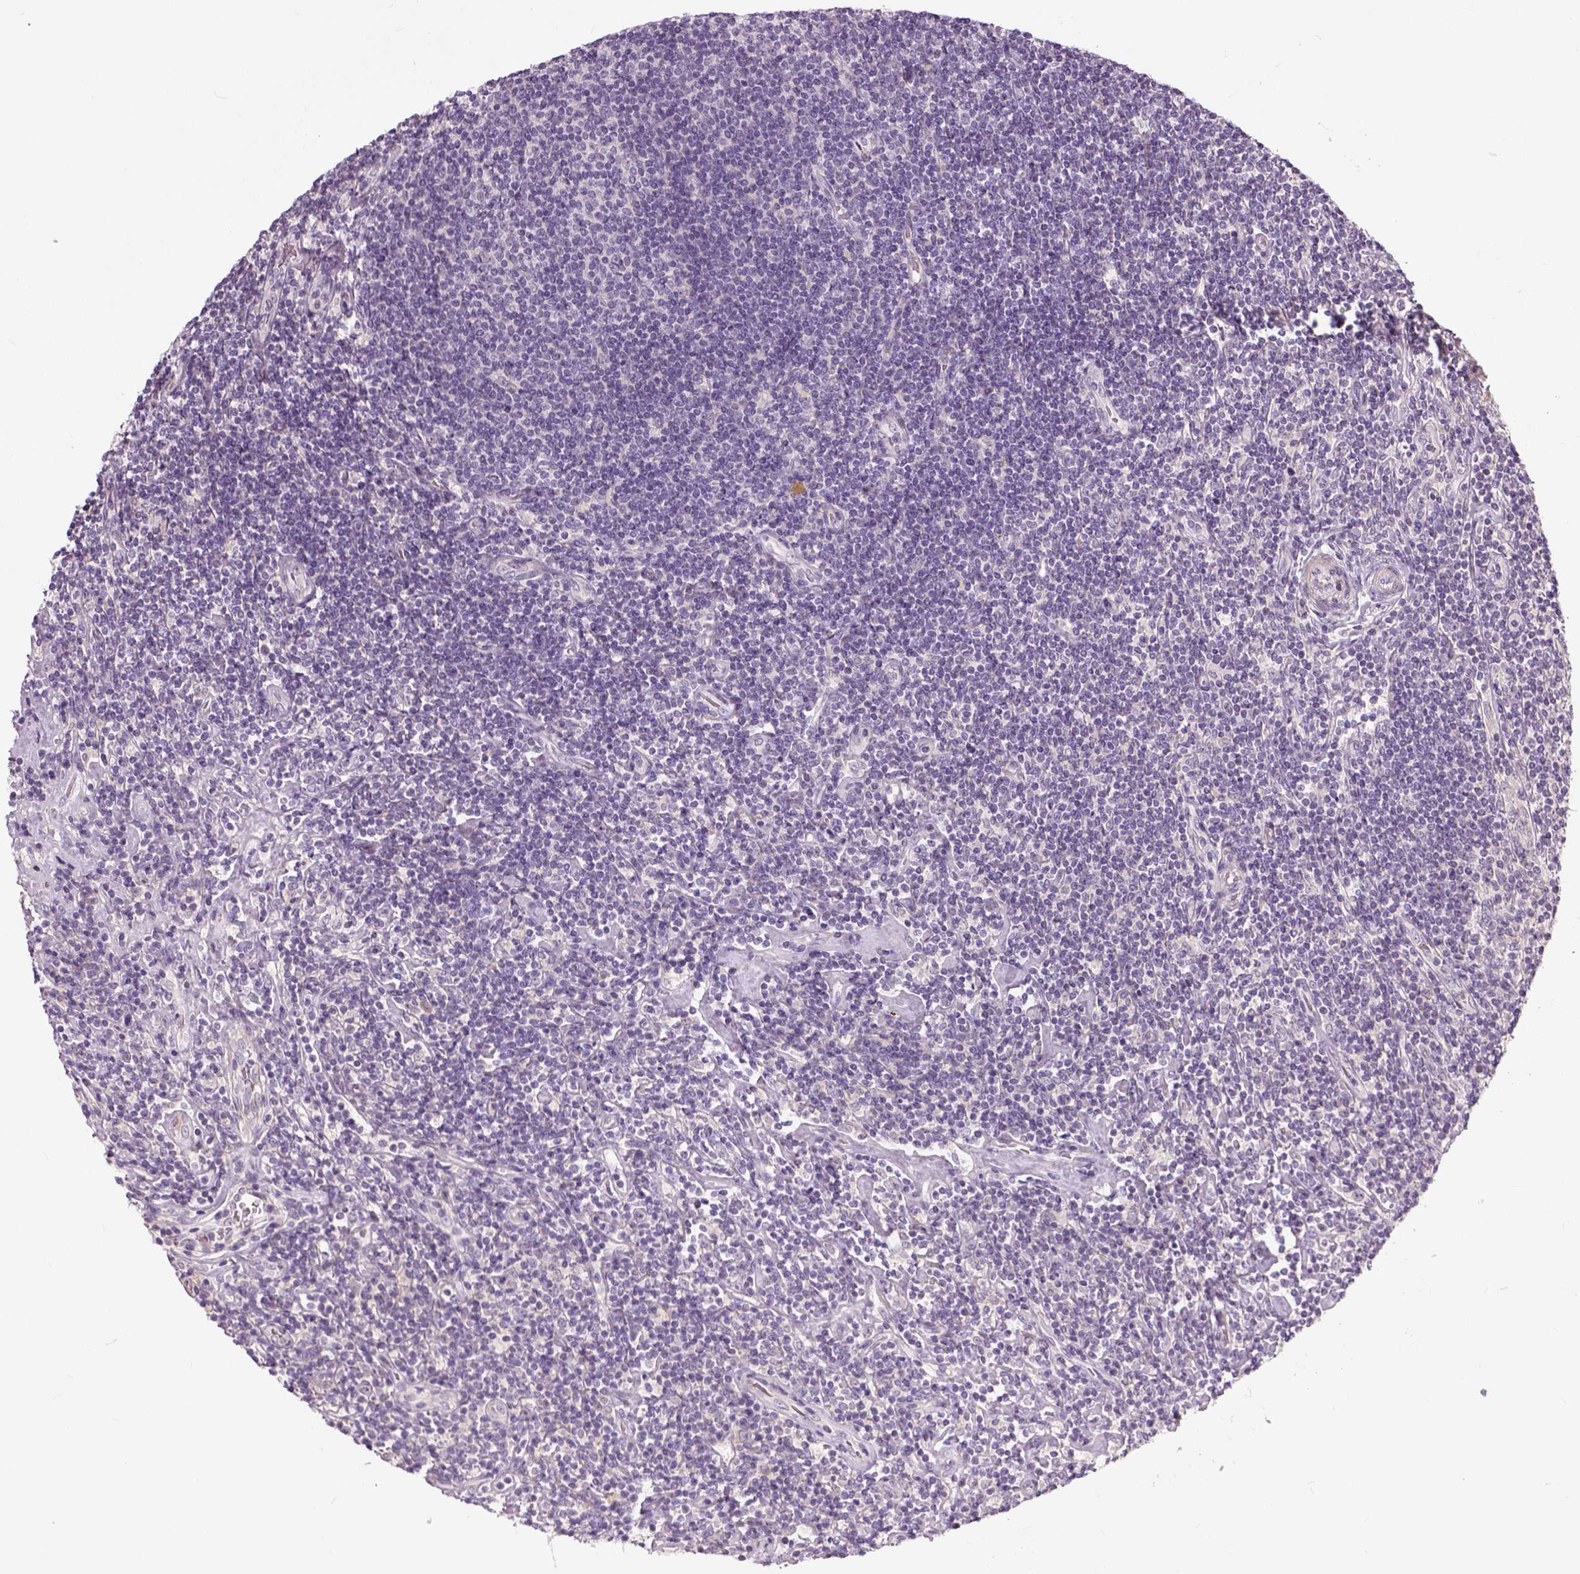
{"staining": {"intensity": "negative", "quantity": "none", "location": "none"}, "tissue": "lymphoma", "cell_type": "Tumor cells", "image_type": "cancer", "snomed": [{"axis": "morphology", "description": "Hodgkin's disease, NOS"}, {"axis": "topography", "description": "Lymph node"}], "caption": "Human lymphoma stained for a protein using immunohistochemistry (IHC) displays no staining in tumor cells.", "gene": "NECAB1", "patient": {"sex": "male", "age": 40}}